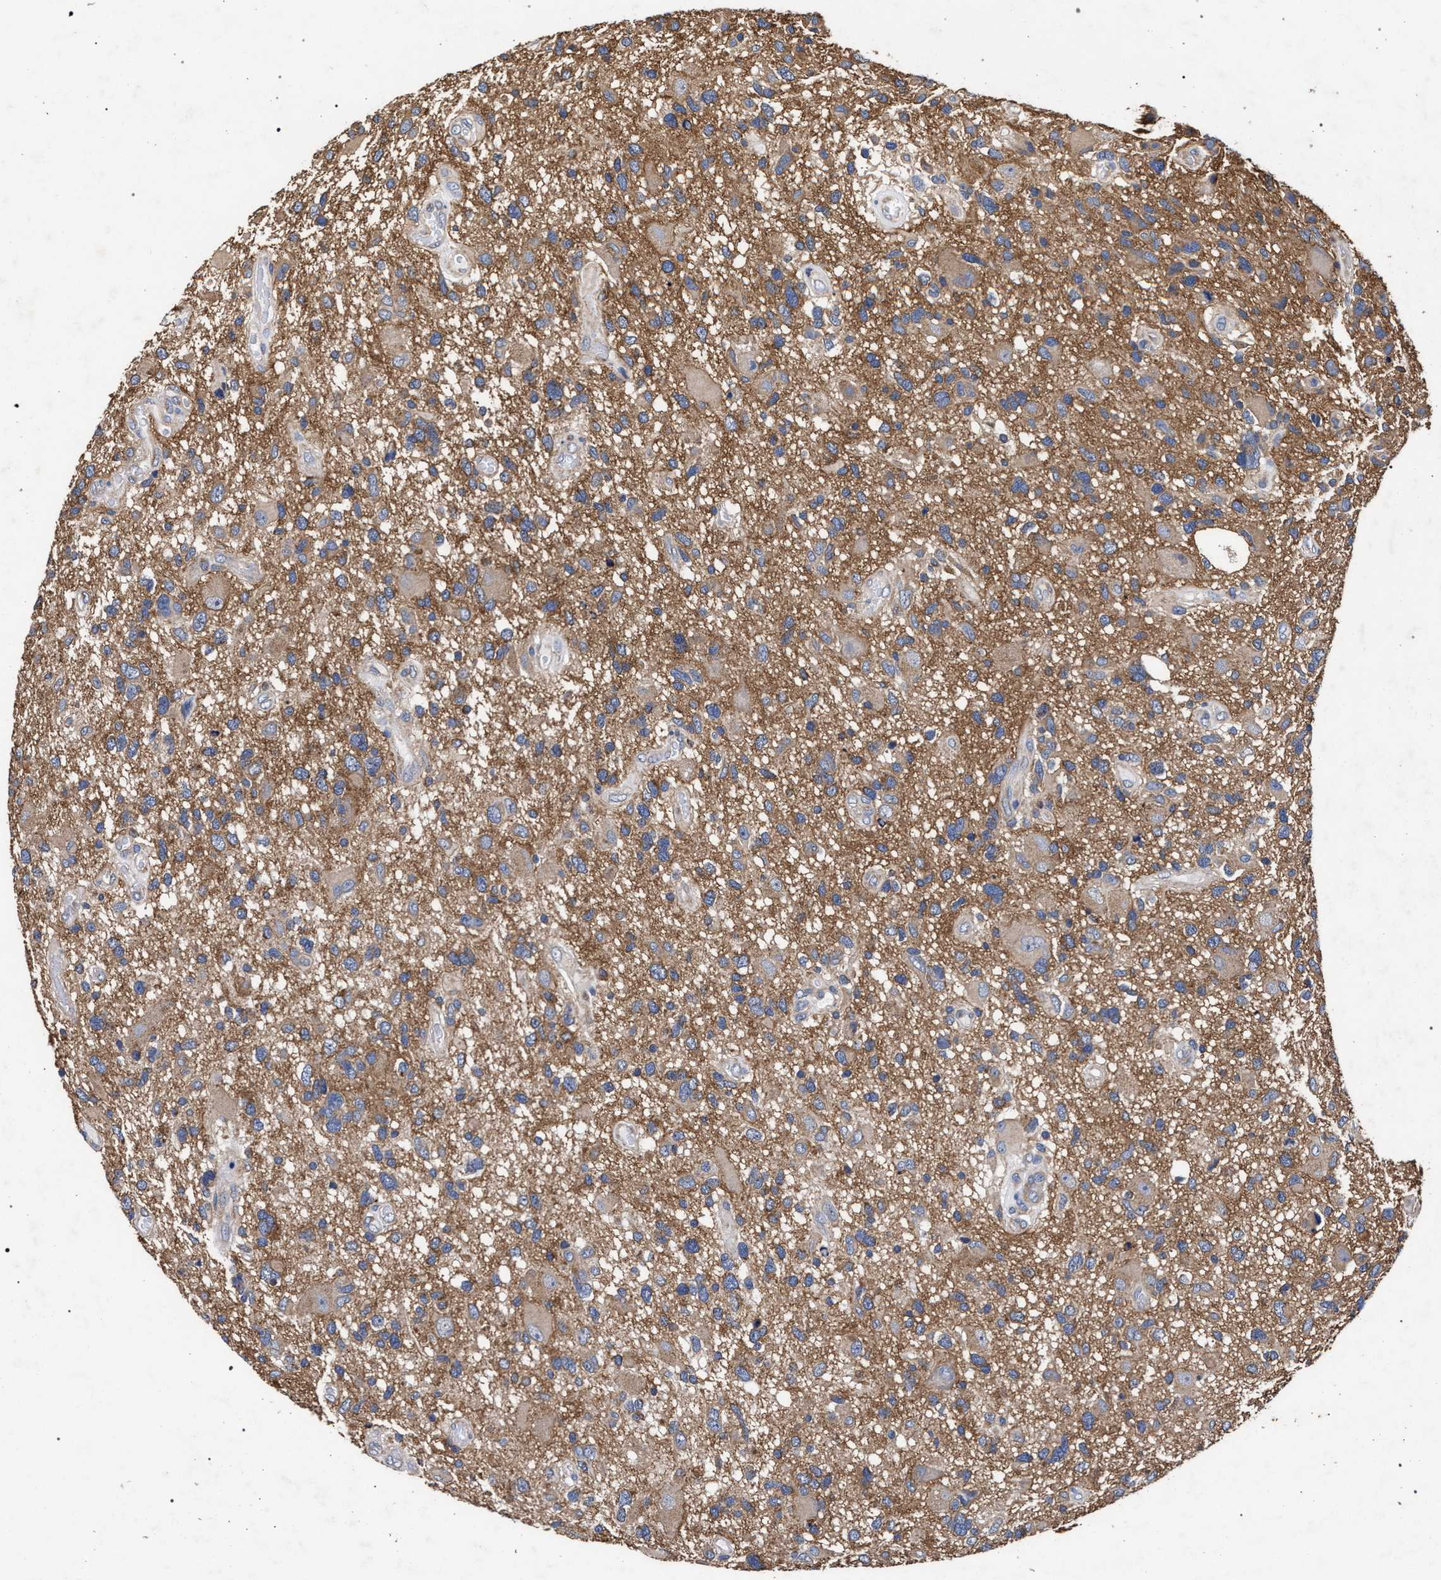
{"staining": {"intensity": "moderate", "quantity": ">75%", "location": "cytoplasmic/membranous"}, "tissue": "glioma", "cell_type": "Tumor cells", "image_type": "cancer", "snomed": [{"axis": "morphology", "description": "Glioma, malignant, High grade"}, {"axis": "topography", "description": "Brain"}], "caption": "IHC histopathology image of neoplastic tissue: glioma stained using immunohistochemistry displays medium levels of moderate protein expression localized specifically in the cytoplasmic/membranous of tumor cells, appearing as a cytoplasmic/membranous brown color.", "gene": "CFAP95", "patient": {"sex": "male", "age": 33}}